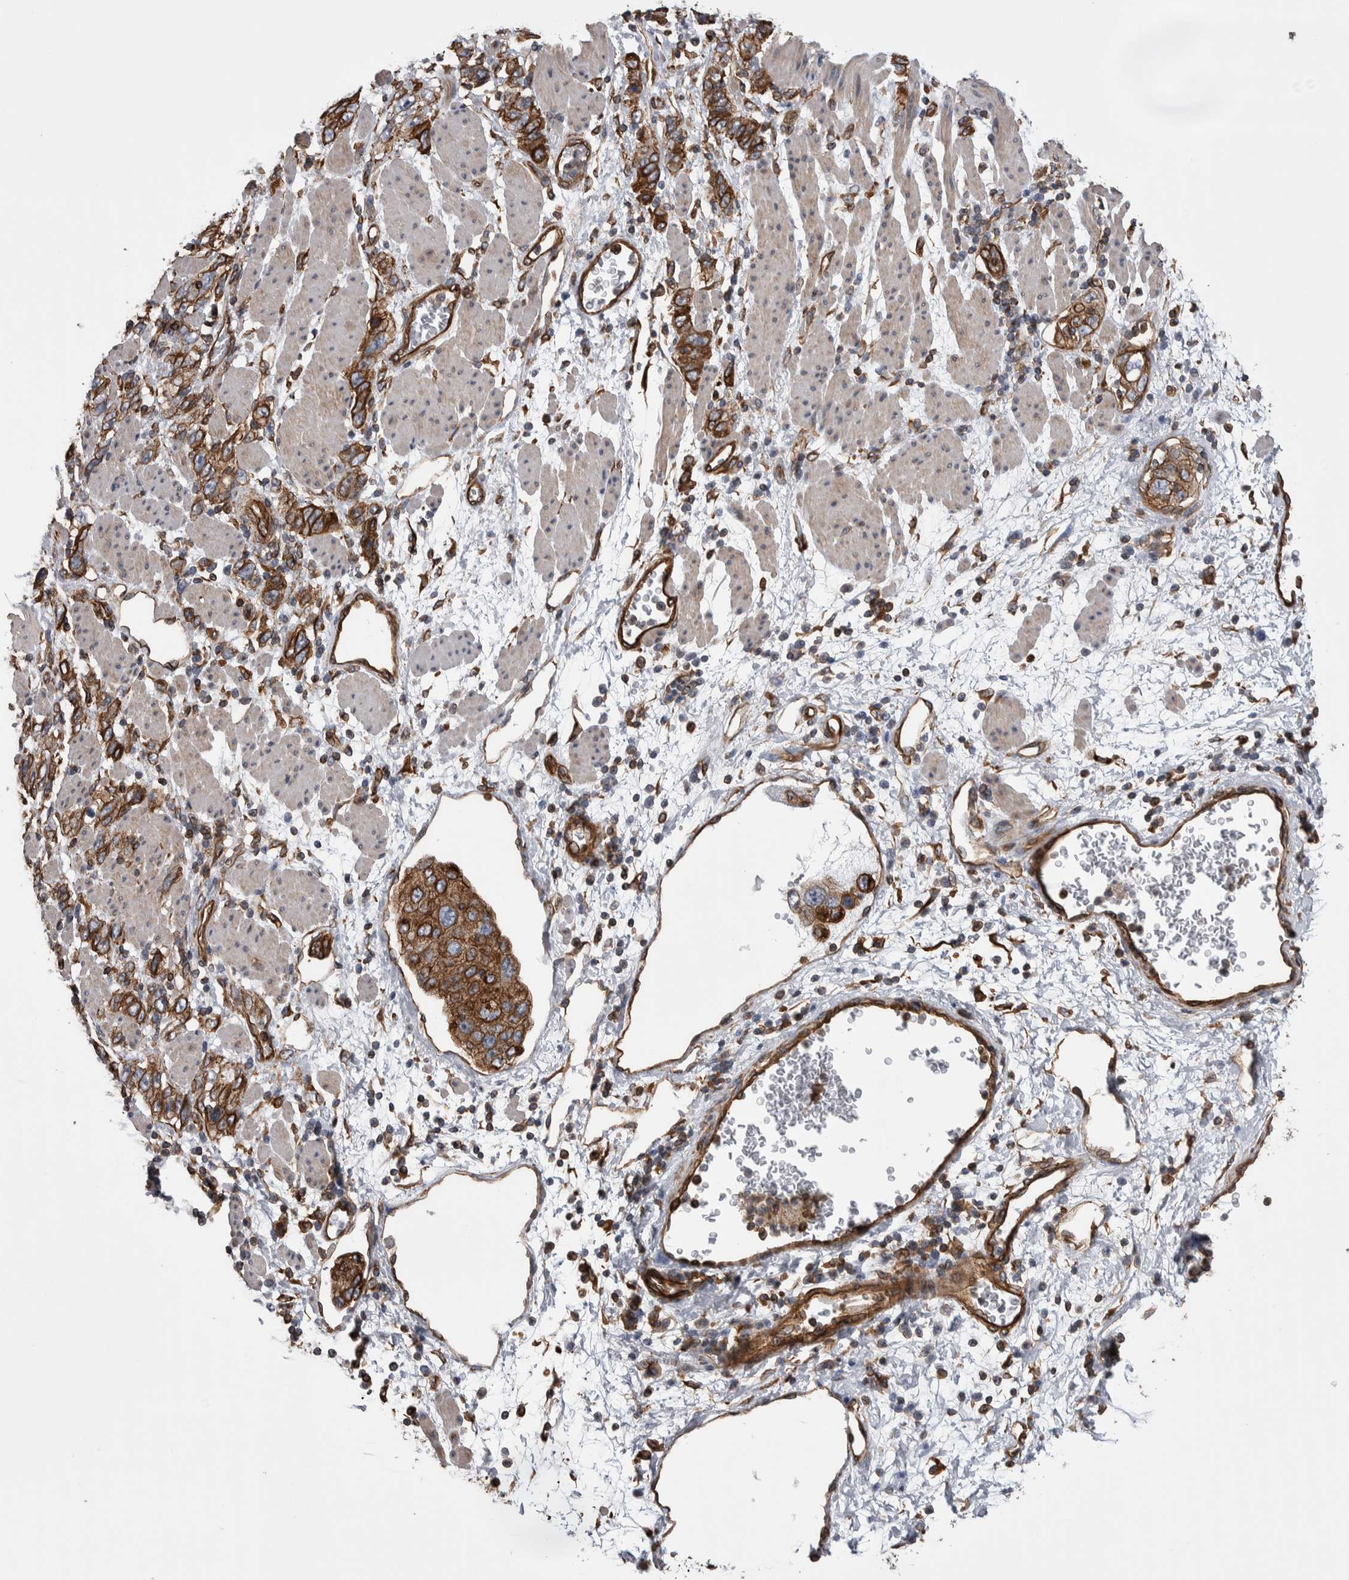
{"staining": {"intensity": "strong", "quantity": ">75%", "location": "cytoplasmic/membranous"}, "tissue": "stomach cancer", "cell_type": "Tumor cells", "image_type": "cancer", "snomed": [{"axis": "morphology", "description": "Adenocarcinoma, NOS"}, {"axis": "topography", "description": "Stomach"}], "caption": "Protein positivity by IHC reveals strong cytoplasmic/membranous expression in approximately >75% of tumor cells in stomach cancer (adenocarcinoma). (DAB IHC, brown staining for protein, blue staining for nuclei).", "gene": "KIF12", "patient": {"sex": "male", "age": 48}}